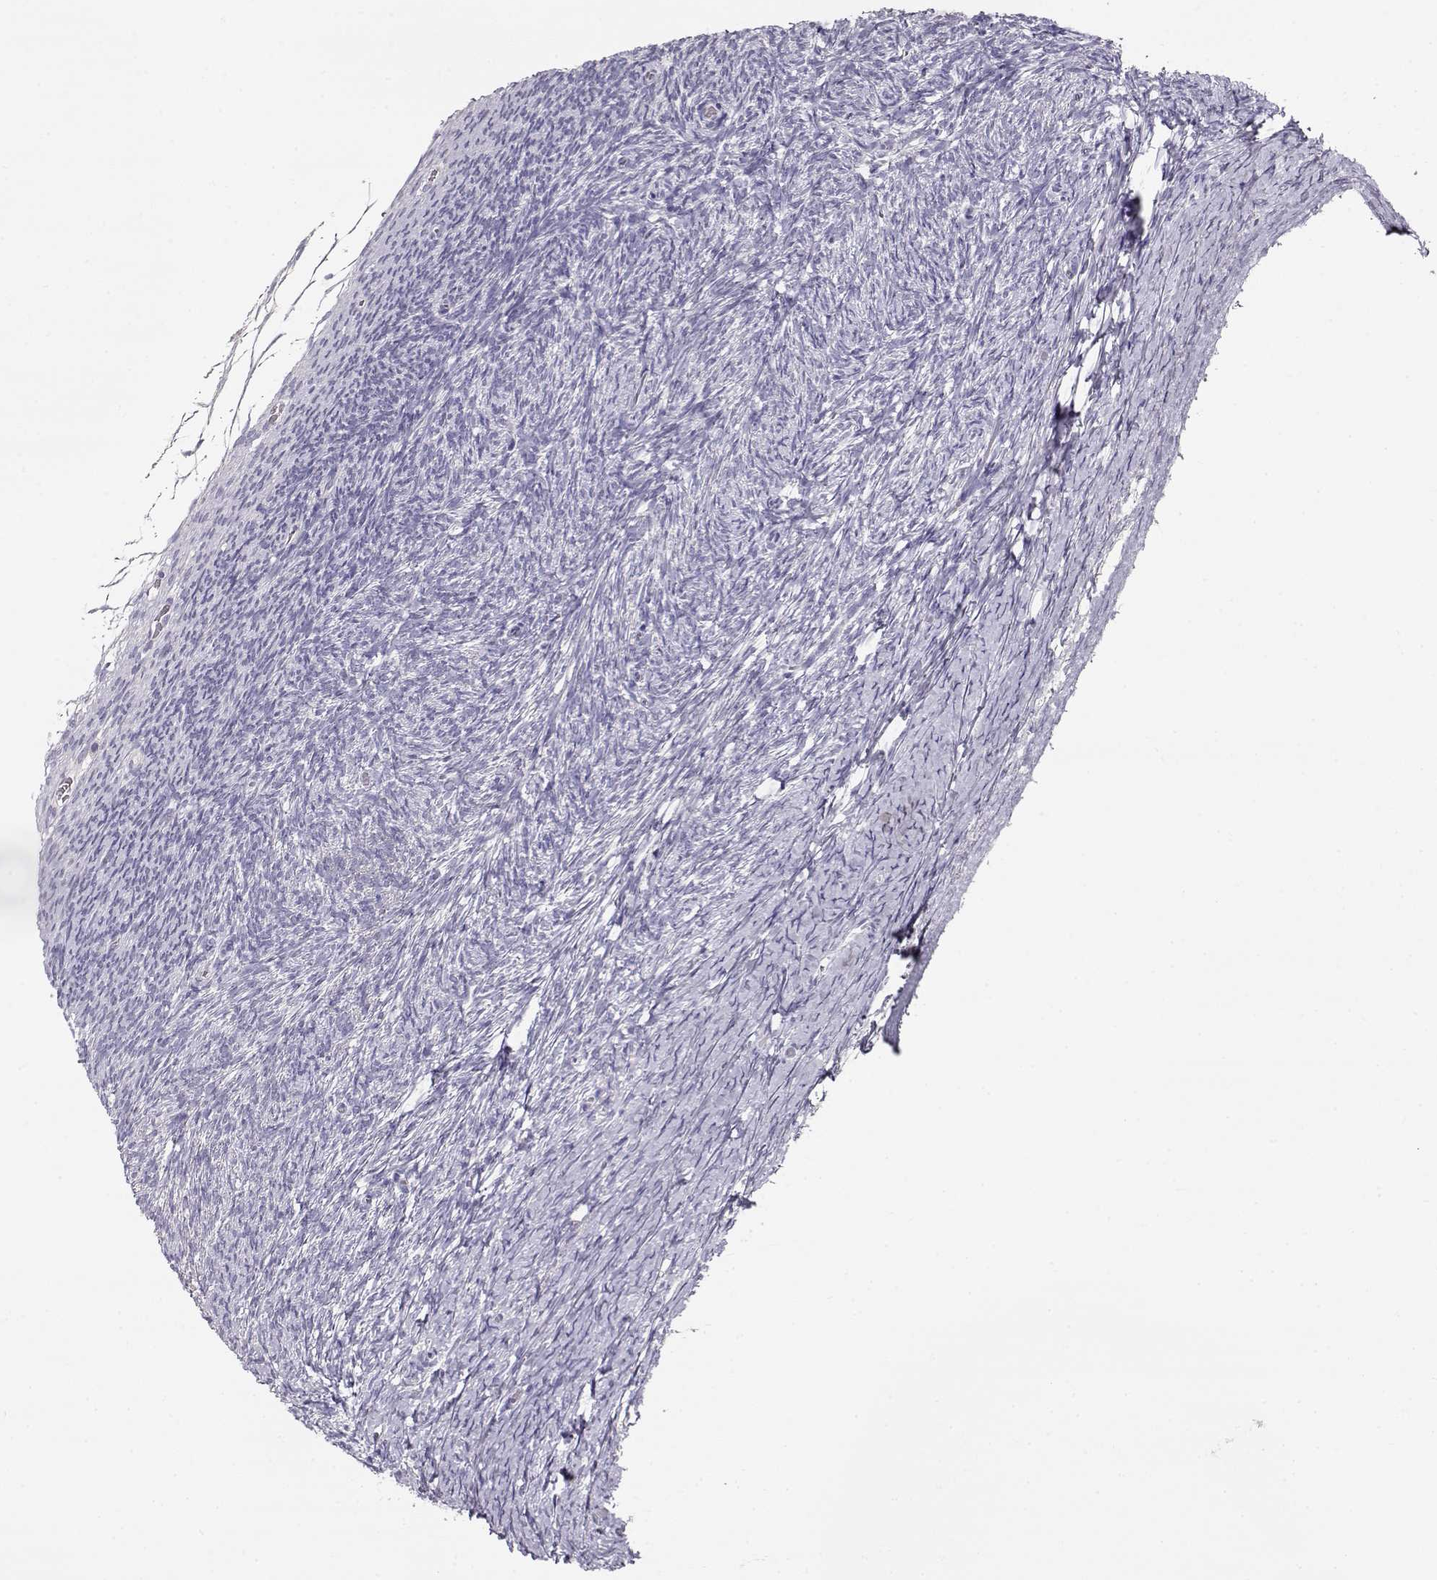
{"staining": {"intensity": "negative", "quantity": "none", "location": "none"}, "tissue": "ovary", "cell_type": "Follicle cells", "image_type": "normal", "snomed": [{"axis": "morphology", "description": "Normal tissue, NOS"}, {"axis": "topography", "description": "Ovary"}], "caption": "Immunohistochemical staining of benign ovary exhibits no significant expression in follicle cells.", "gene": "GLIPR1L2", "patient": {"sex": "female", "age": 39}}